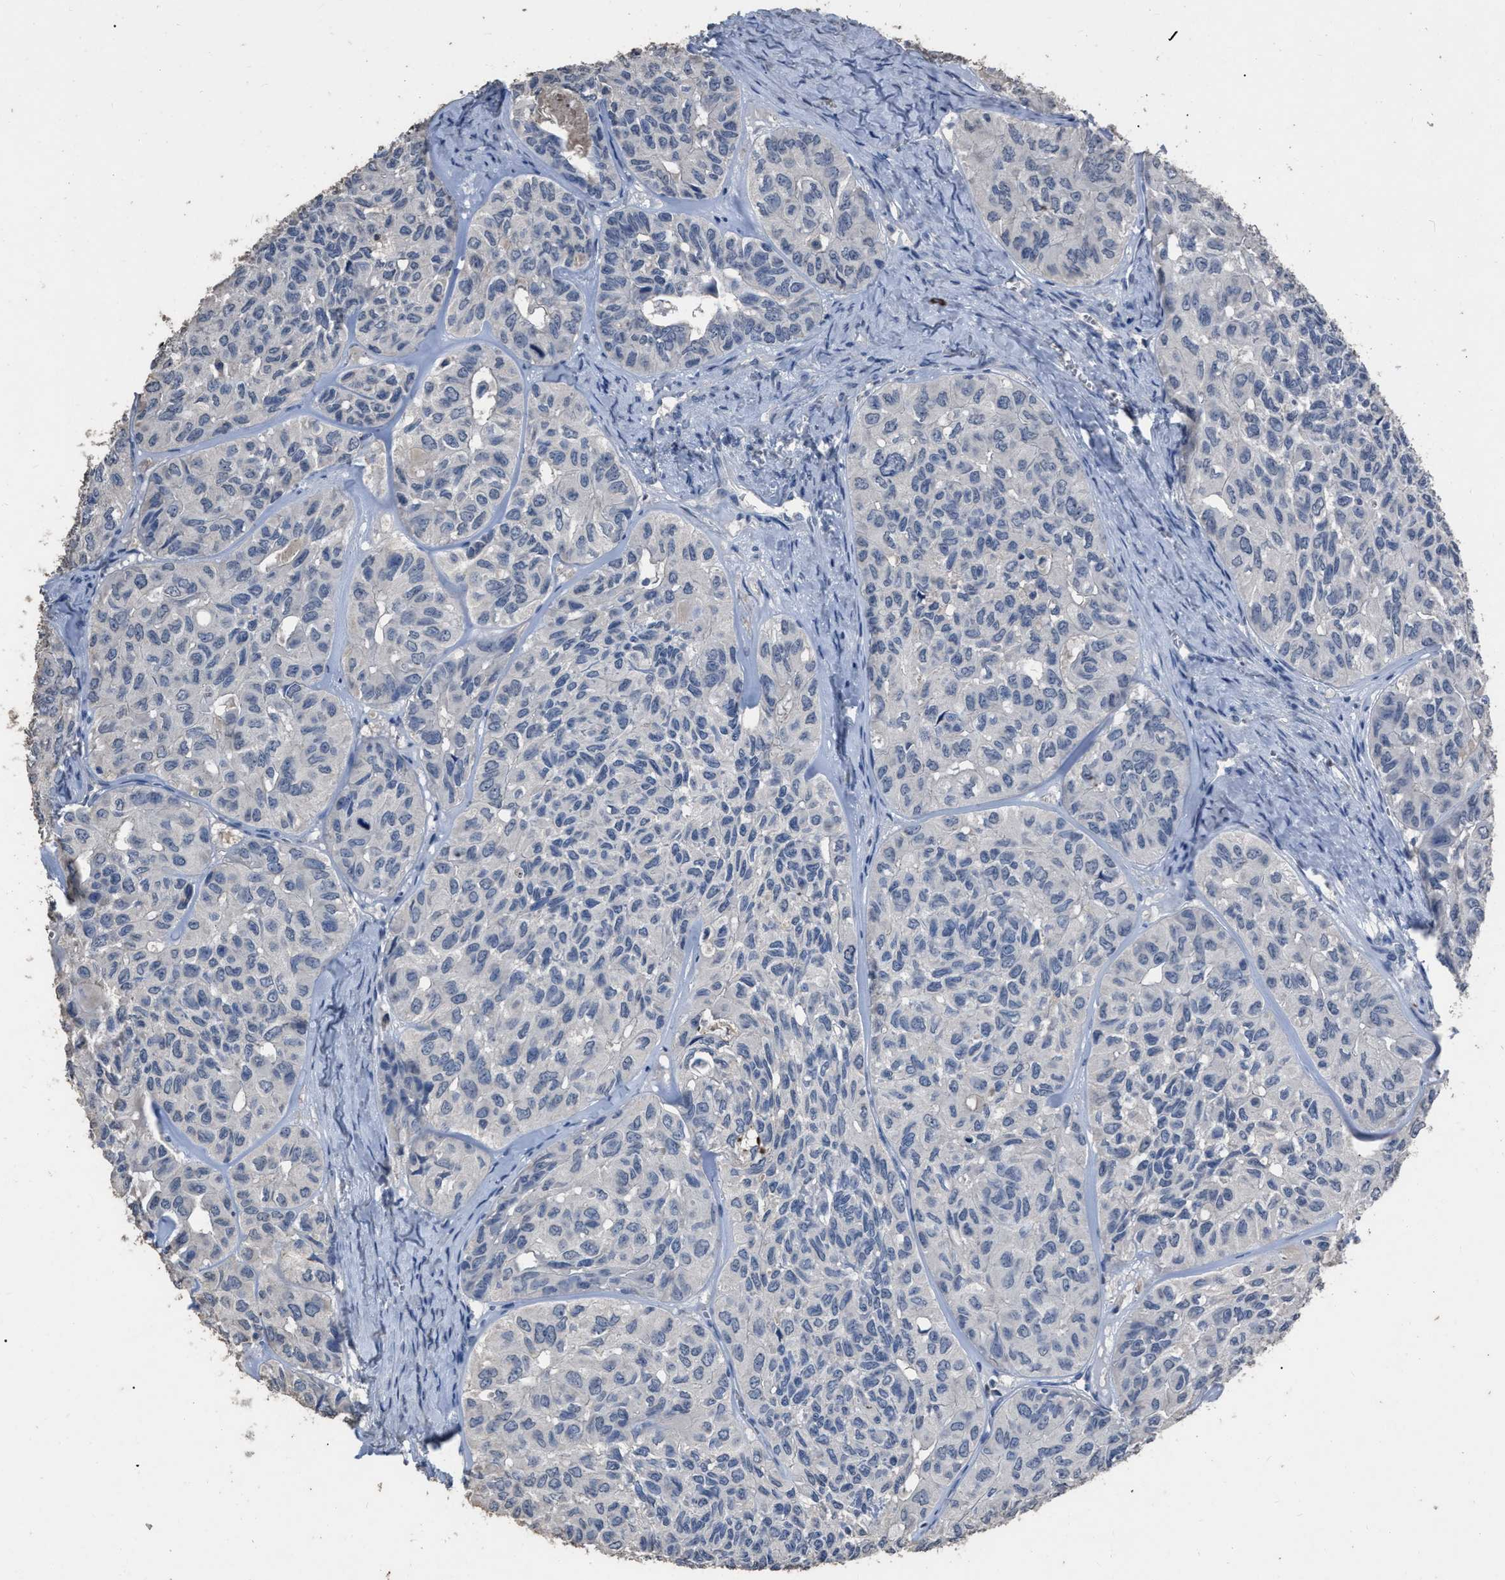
{"staining": {"intensity": "negative", "quantity": "none", "location": "none"}, "tissue": "head and neck cancer", "cell_type": "Tumor cells", "image_type": "cancer", "snomed": [{"axis": "morphology", "description": "Adenocarcinoma, NOS"}, {"axis": "topography", "description": "Salivary gland, NOS"}, {"axis": "topography", "description": "Head-Neck"}], "caption": "Immunohistochemistry photomicrograph of head and neck cancer stained for a protein (brown), which shows no expression in tumor cells. (Stains: DAB (3,3'-diaminobenzidine) immunohistochemistry (IHC) with hematoxylin counter stain, Microscopy: brightfield microscopy at high magnification).", "gene": "HABP2", "patient": {"sex": "female", "age": 76}}